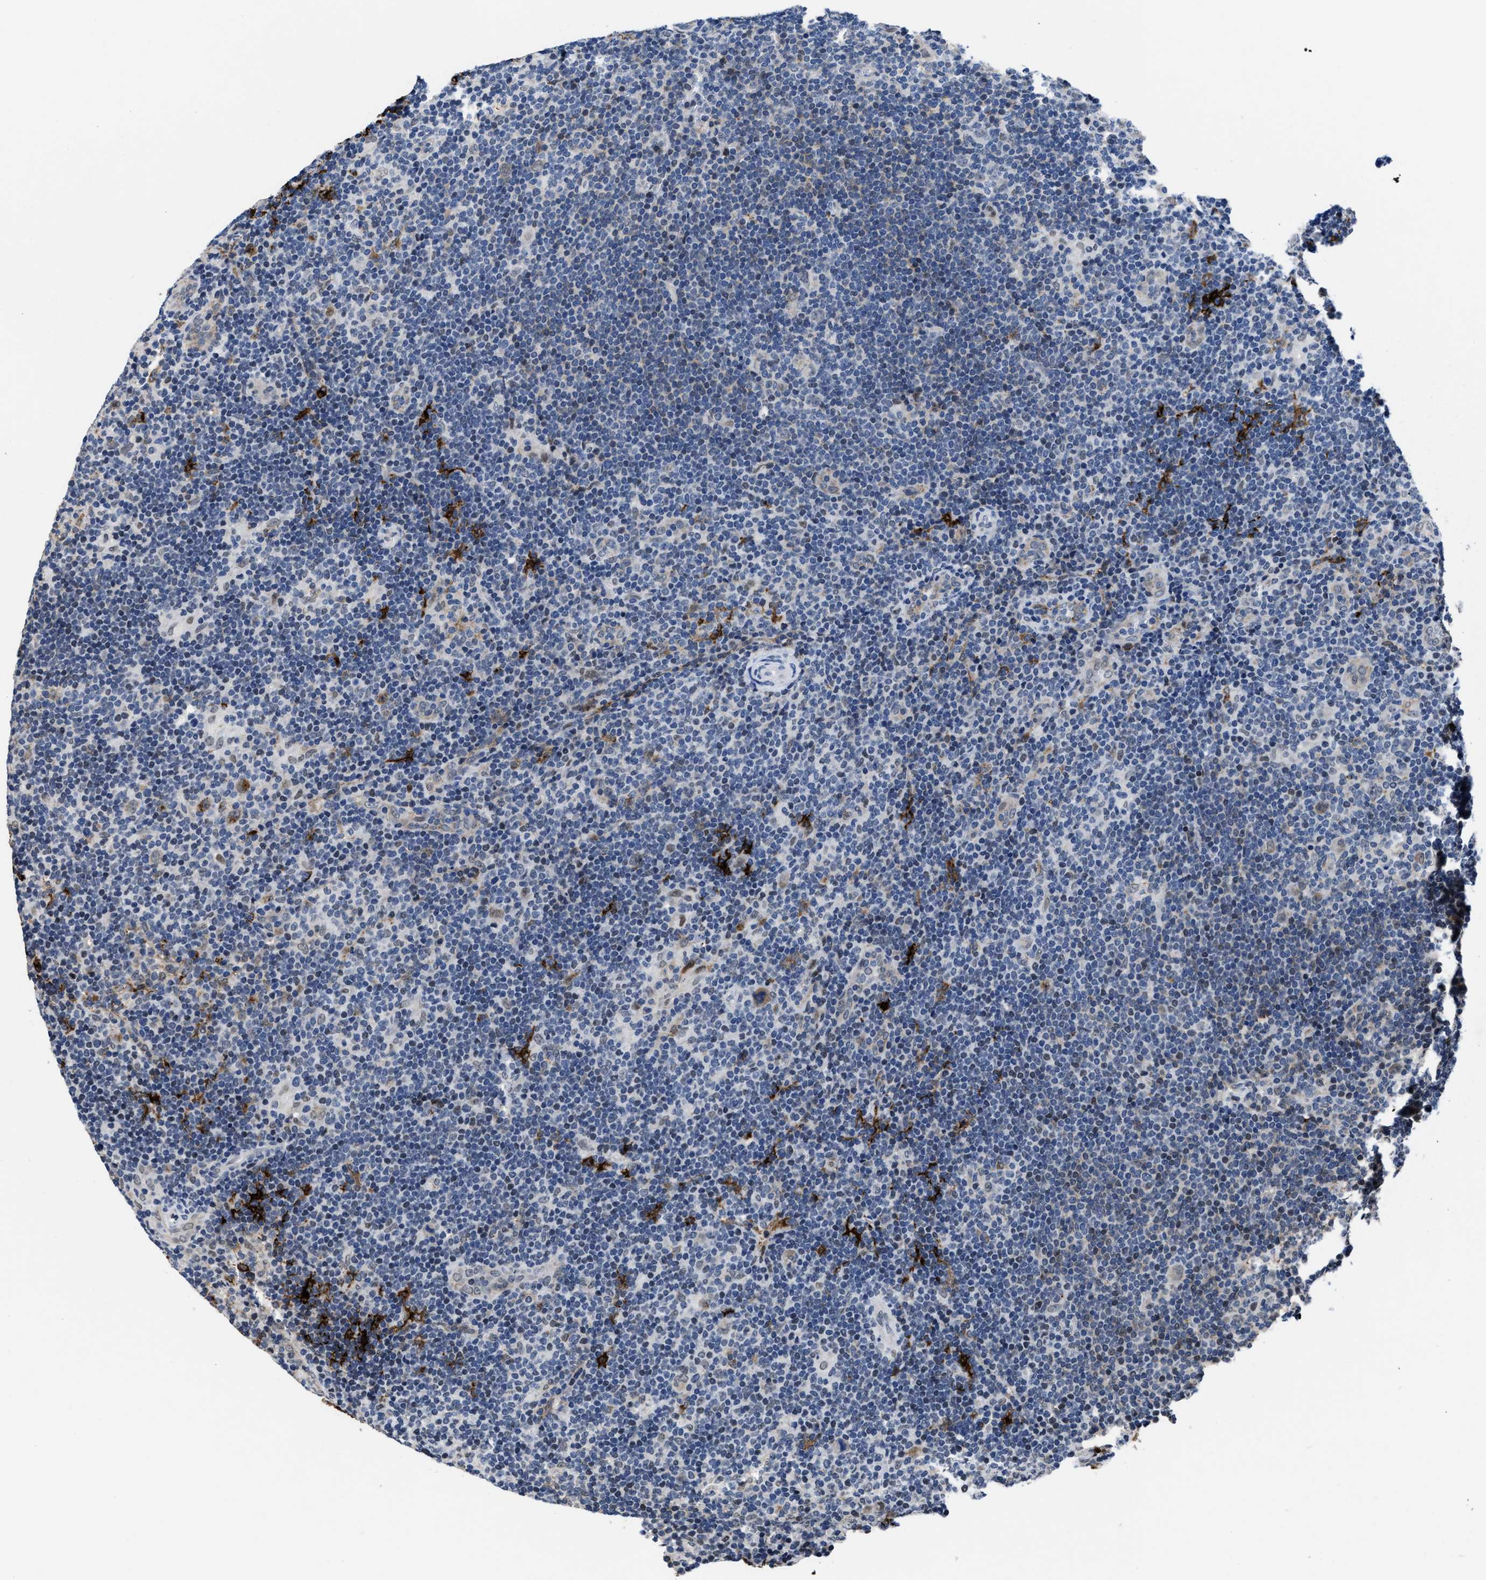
{"staining": {"intensity": "moderate", "quantity": "25%-75%", "location": "cytoplasmic/membranous"}, "tissue": "lymphoma", "cell_type": "Tumor cells", "image_type": "cancer", "snomed": [{"axis": "morphology", "description": "Hodgkin's disease, NOS"}, {"axis": "topography", "description": "Lymph node"}], "caption": "A brown stain labels moderate cytoplasmic/membranous staining of a protein in Hodgkin's disease tumor cells.", "gene": "MARCKSL1", "patient": {"sex": "female", "age": 57}}